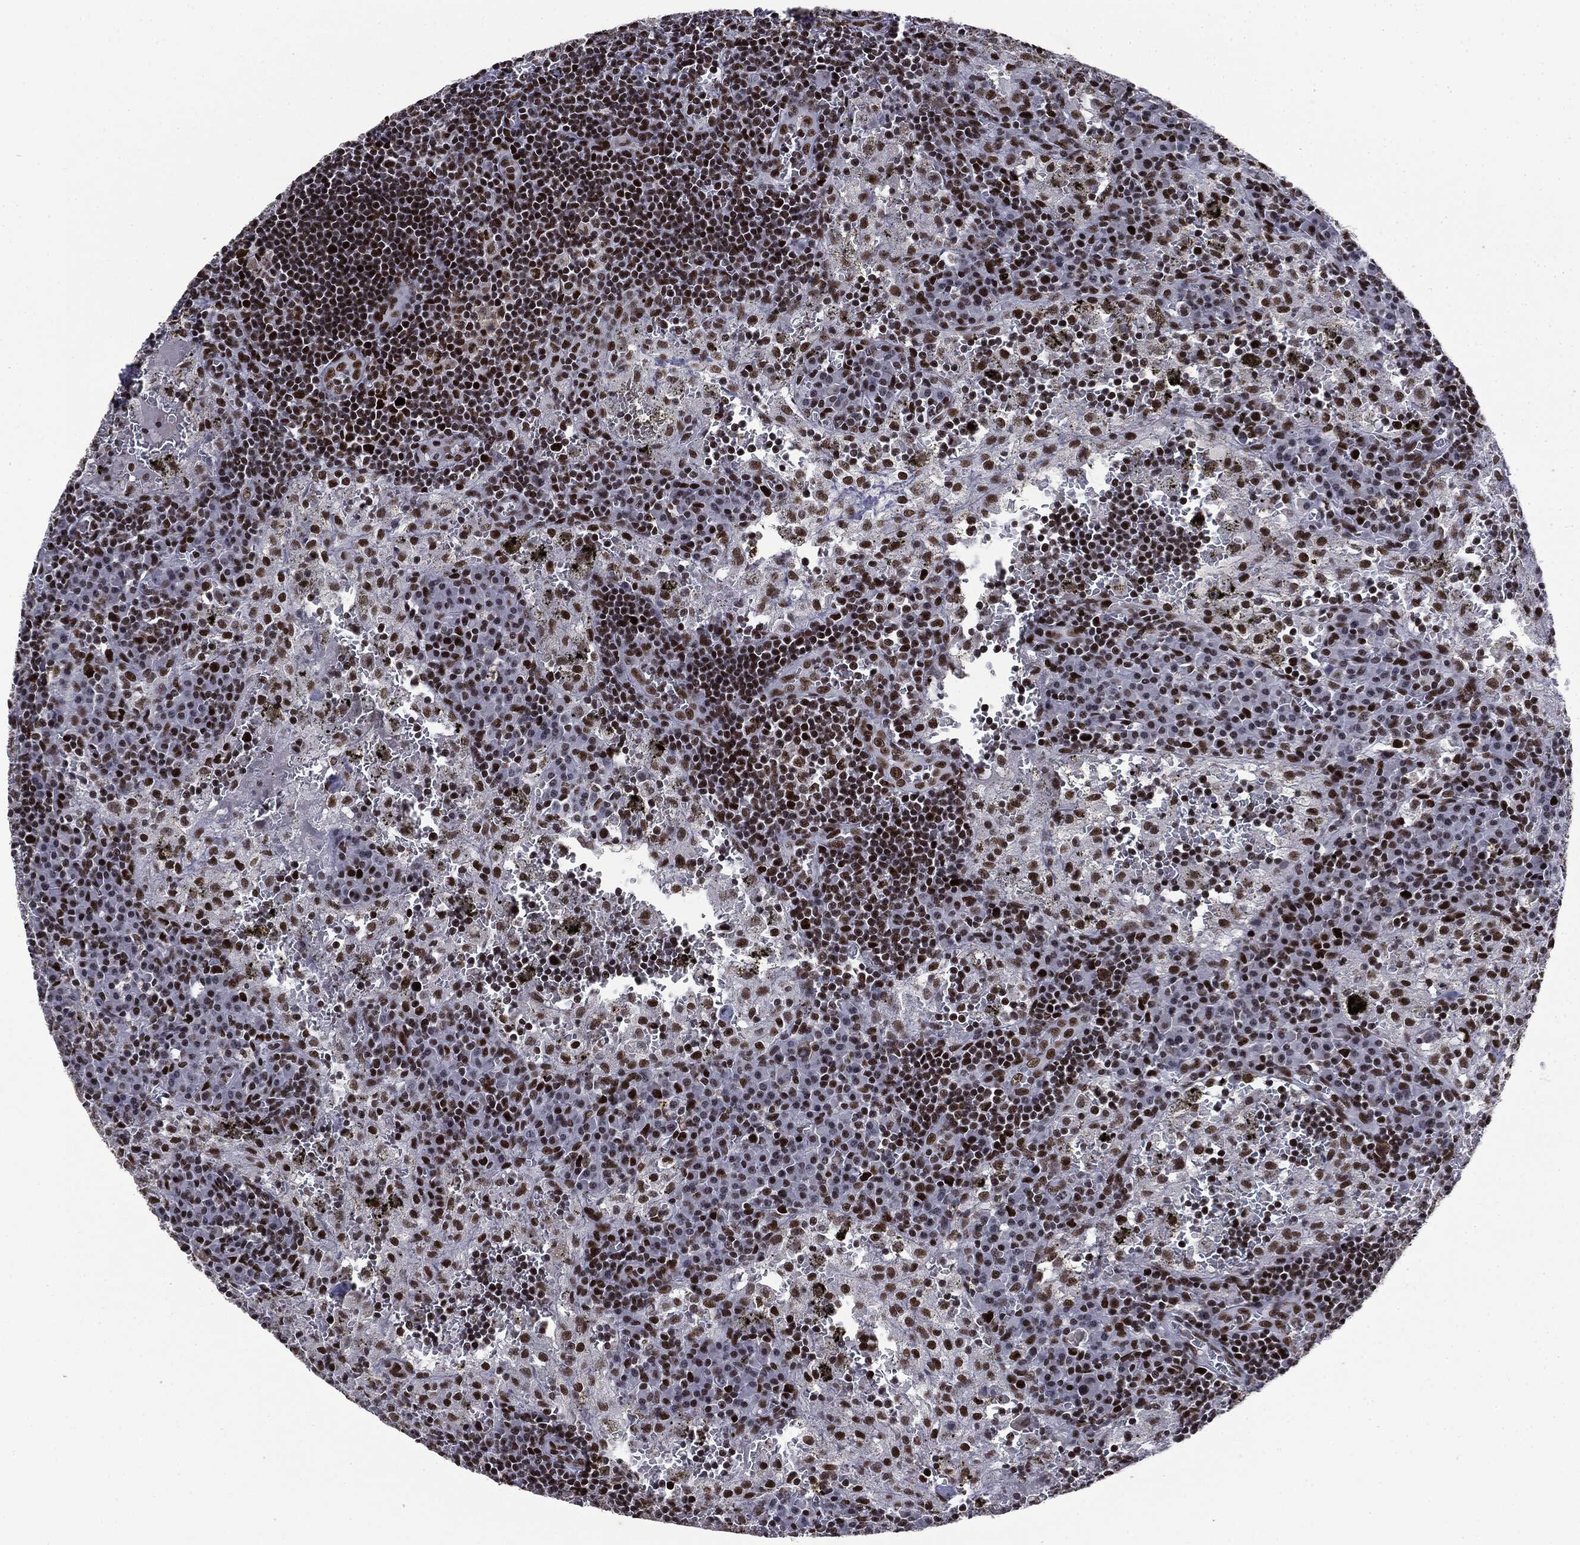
{"staining": {"intensity": "strong", "quantity": ">75%", "location": "nuclear"}, "tissue": "lymph node", "cell_type": "Germinal center cells", "image_type": "normal", "snomed": [{"axis": "morphology", "description": "Normal tissue, NOS"}, {"axis": "topography", "description": "Lymph node"}], "caption": "Normal lymph node shows strong nuclear expression in about >75% of germinal center cells.", "gene": "MSH2", "patient": {"sex": "male", "age": 62}}